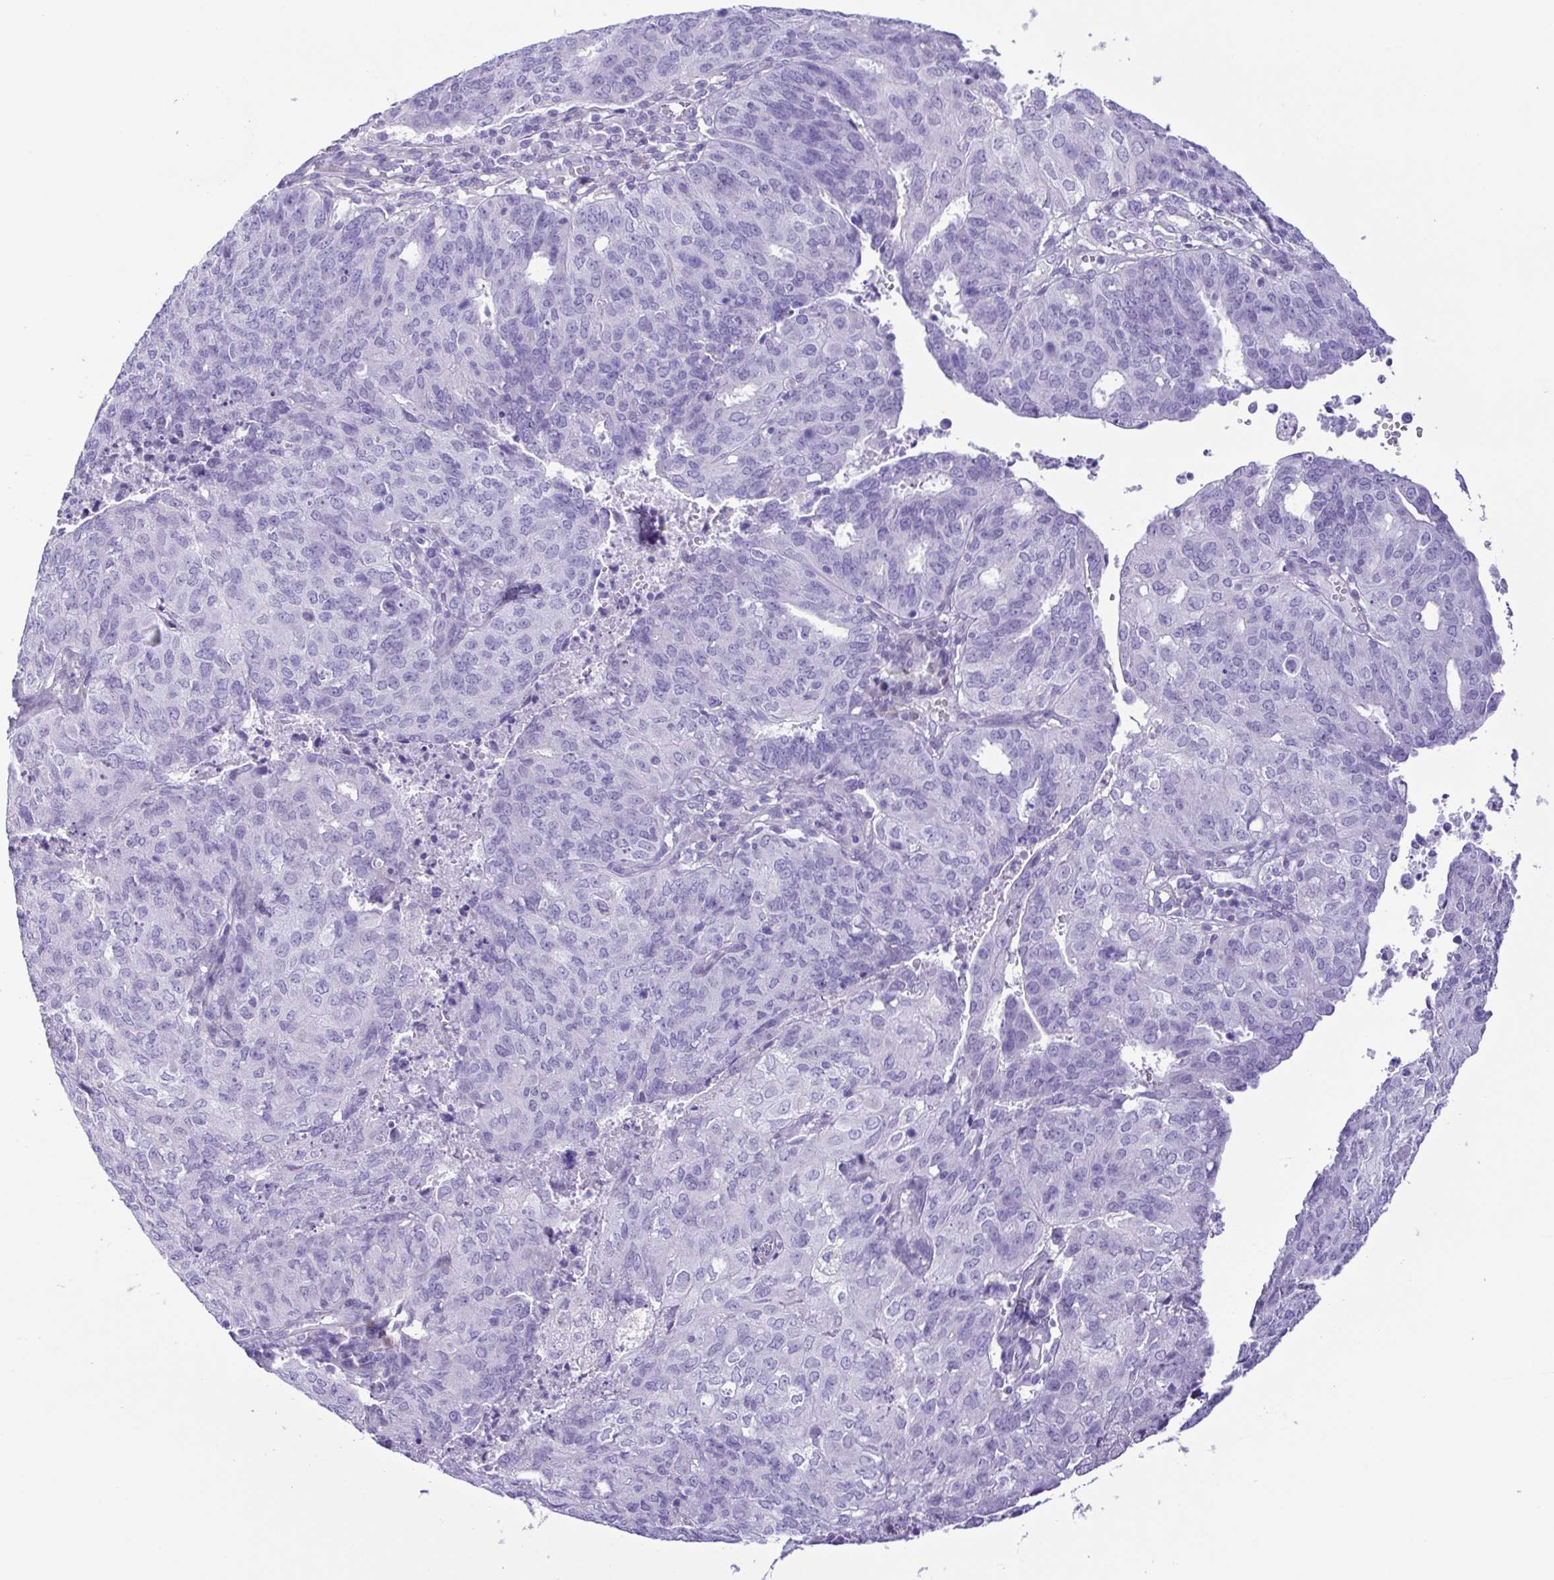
{"staining": {"intensity": "negative", "quantity": "none", "location": "none"}, "tissue": "endometrial cancer", "cell_type": "Tumor cells", "image_type": "cancer", "snomed": [{"axis": "morphology", "description": "Adenocarcinoma, NOS"}, {"axis": "topography", "description": "Endometrium"}], "caption": "This is an immunohistochemistry image of endometrial cancer (adenocarcinoma). There is no positivity in tumor cells.", "gene": "PAK3", "patient": {"sex": "female", "age": 82}}